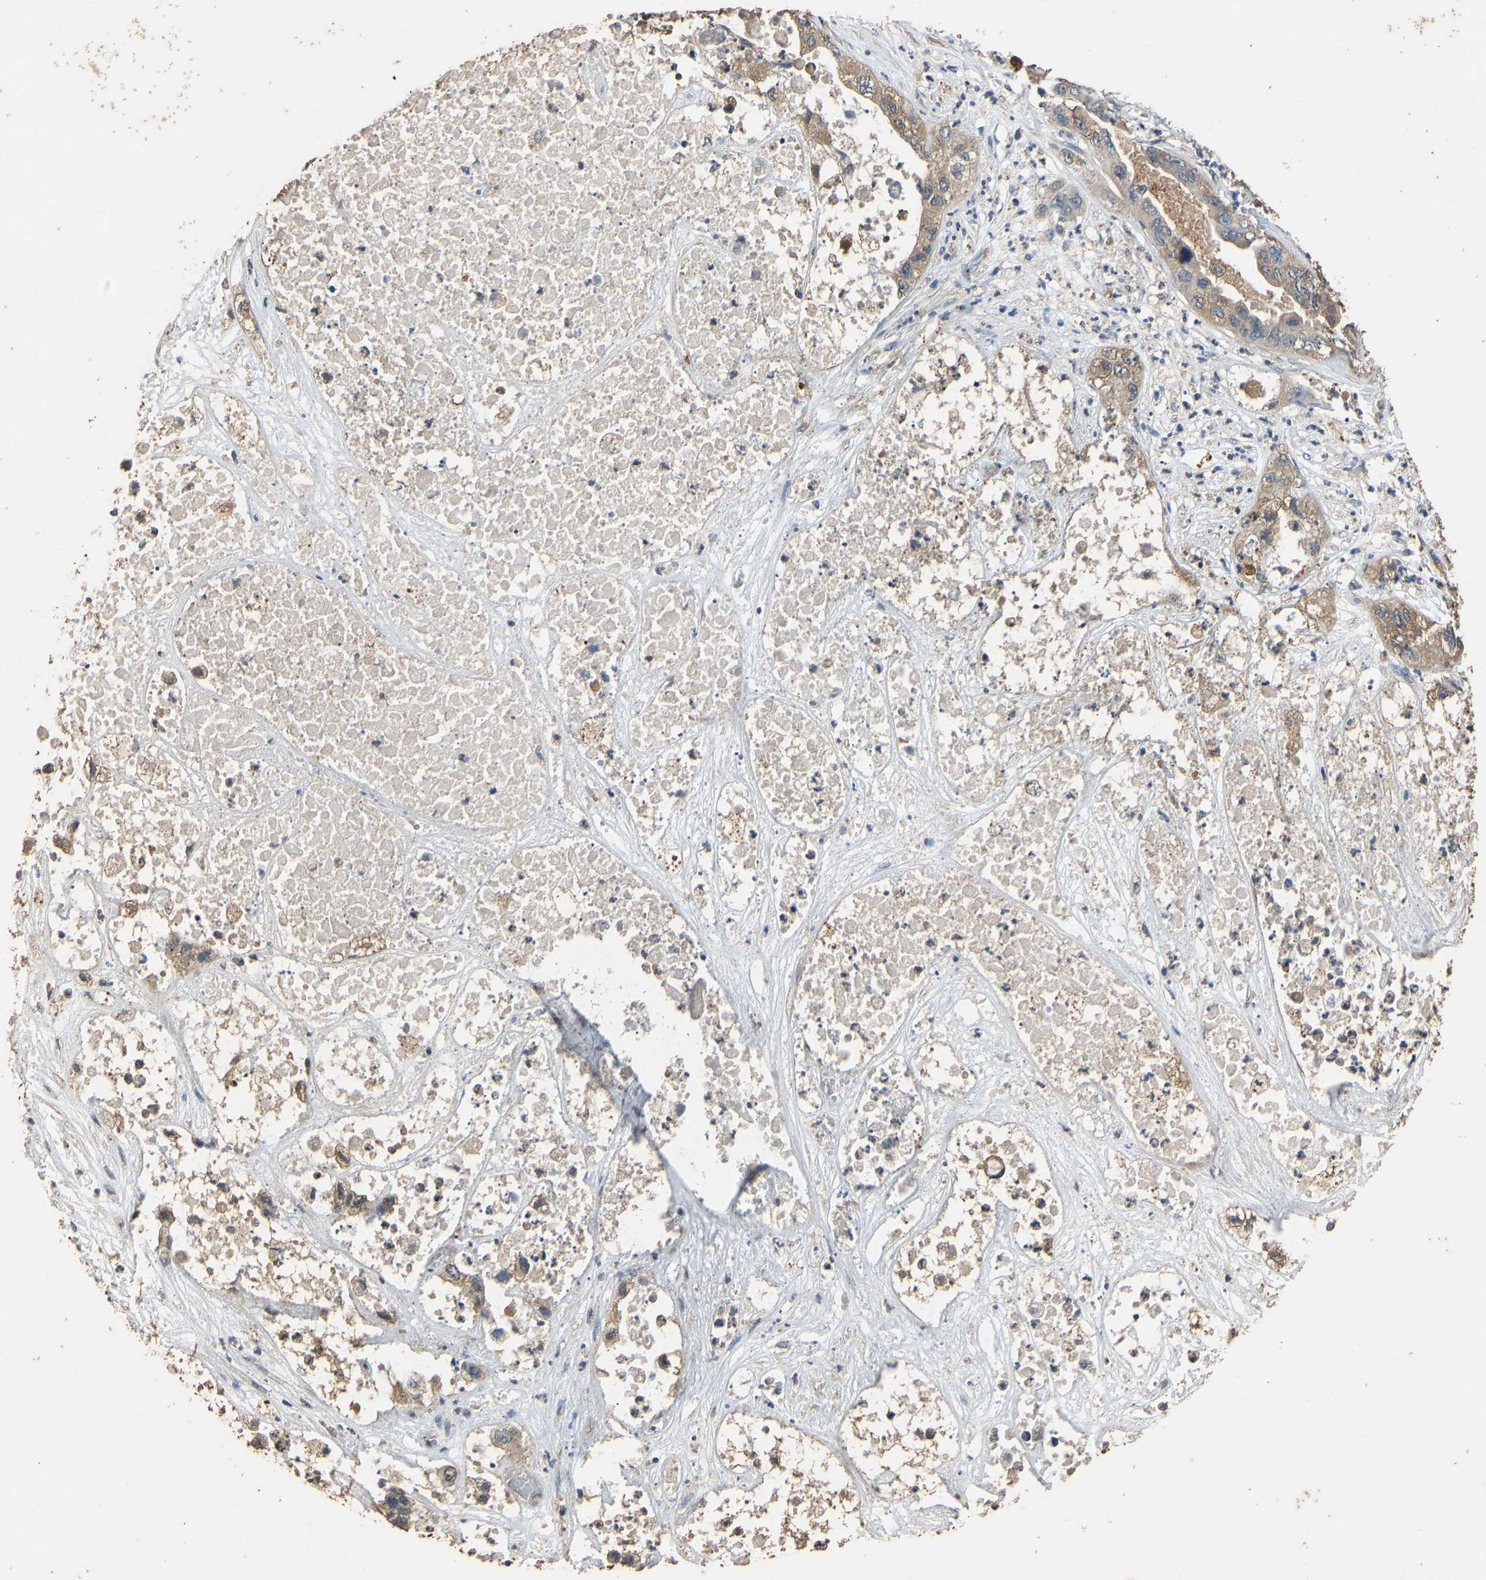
{"staining": {"intensity": "moderate", "quantity": ">75%", "location": "cytoplasmic/membranous"}, "tissue": "pancreatic cancer", "cell_type": "Tumor cells", "image_type": "cancer", "snomed": [{"axis": "morphology", "description": "Adenocarcinoma, NOS"}, {"axis": "topography", "description": "Pancreas"}], "caption": "A micrograph of human pancreatic adenocarcinoma stained for a protein exhibits moderate cytoplasmic/membranous brown staining in tumor cells. (brown staining indicates protein expression, while blue staining denotes nuclei).", "gene": "CIDEC", "patient": {"sex": "female", "age": 78}}